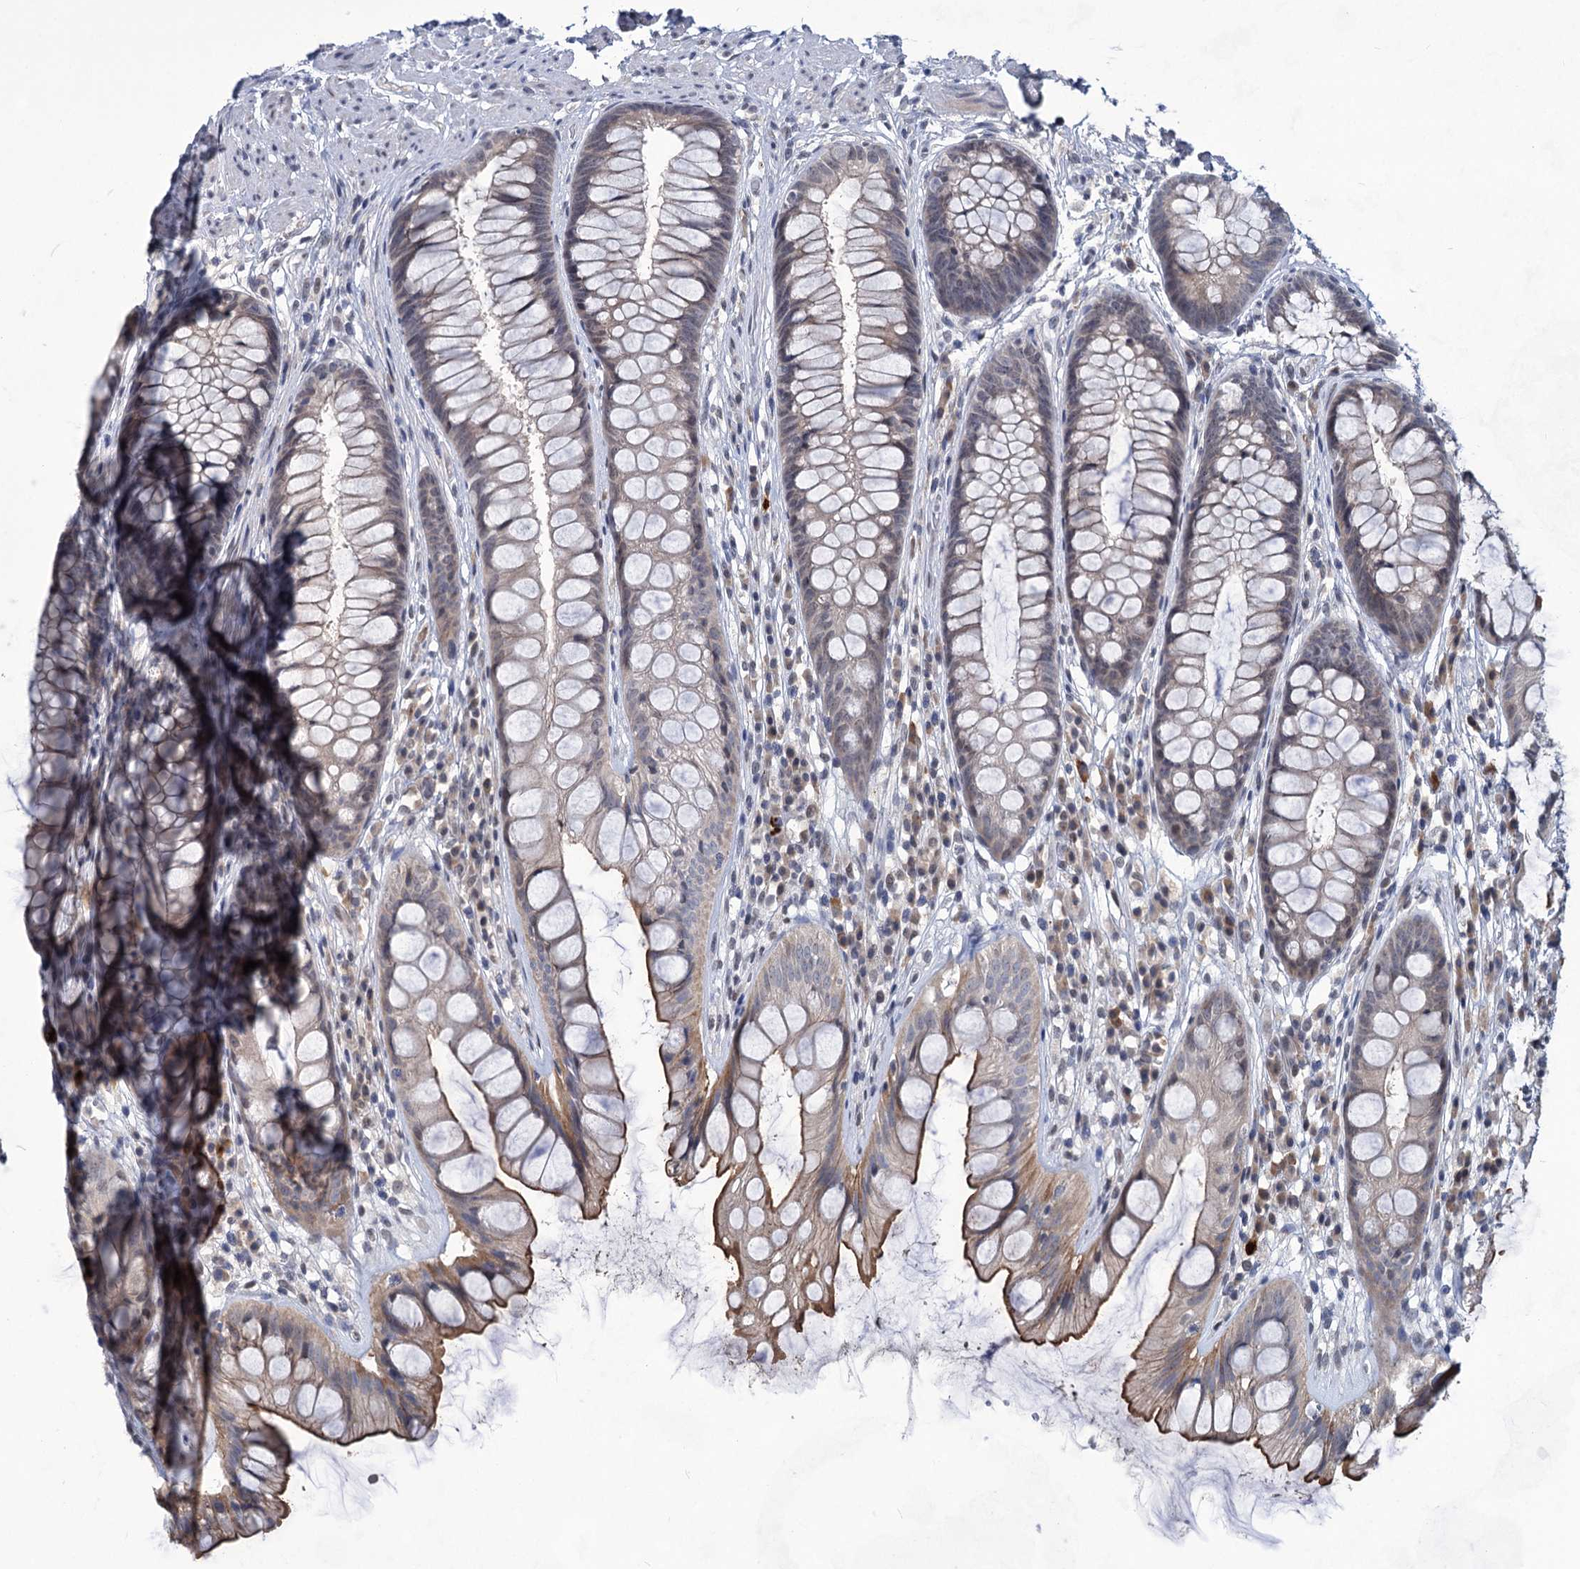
{"staining": {"intensity": "moderate", "quantity": "<25%", "location": "cytoplasmic/membranous"}, "tissue": "rectum", "cell_type": "Glandular cells", "image_type": "normal", "snomed": [{"axis": "morphology", "description": "Normal tissue, NOS"}, {"axis": "topography", "description": "Rectum"}], "caption": "DAB (3,3'-diaminobenzidine) immunohistochemical staining of benign human rectum demonstrates moderate cytoplasmic/membranous protein staining in about <25% of glandular cells. The protein is shown in brown color, while the nuclei are stained blue.", "gene": "TTC17", "patient": {"sex": "male", "age": 74}}